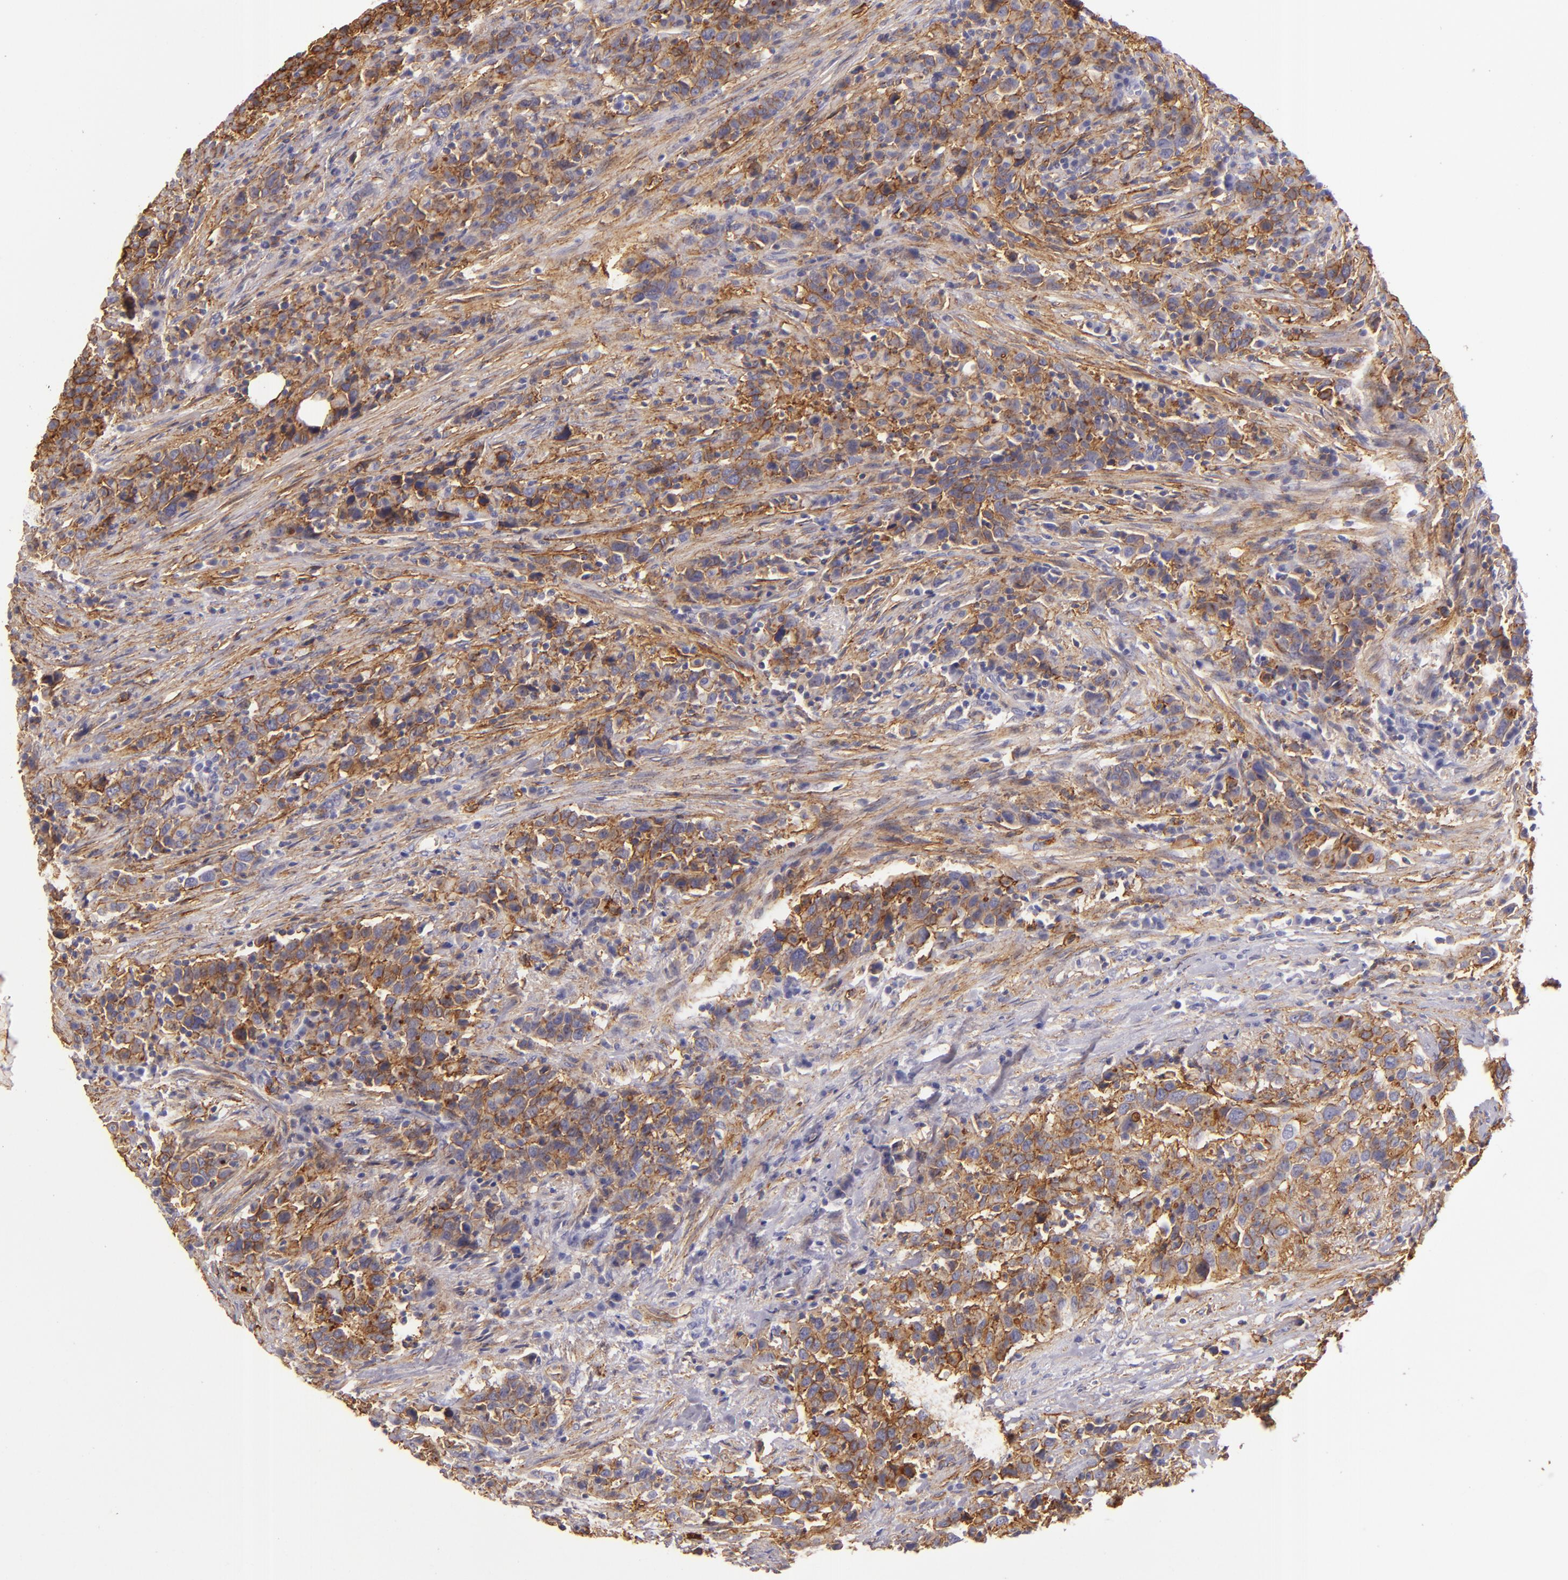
{"staining": {"intensity": "strong", "quantity": ">75%", "location": "cytoplasmic/membranous"}, "tissue": "urothelial cancer", "cell_type": "Tumor cells", "image_type": "cancer", "snomed": [{"axis": "morphology", "description": "Urothelial carcinoma, High grade"}, {"axis": "topography", "description": "Urinary bladder"}], "caption": "An immunohistochemistry photomicrograph of neoplastic tissue is shown. Protein staining in brown shows strong cytoplasmic/membranous positivity in urothelial cancer within tumor cells. The protein of interest is shown in brown color, while the nuclei are stained blue.", "gene": "CD9", "patient": {"sex": "male", "age": 61}}